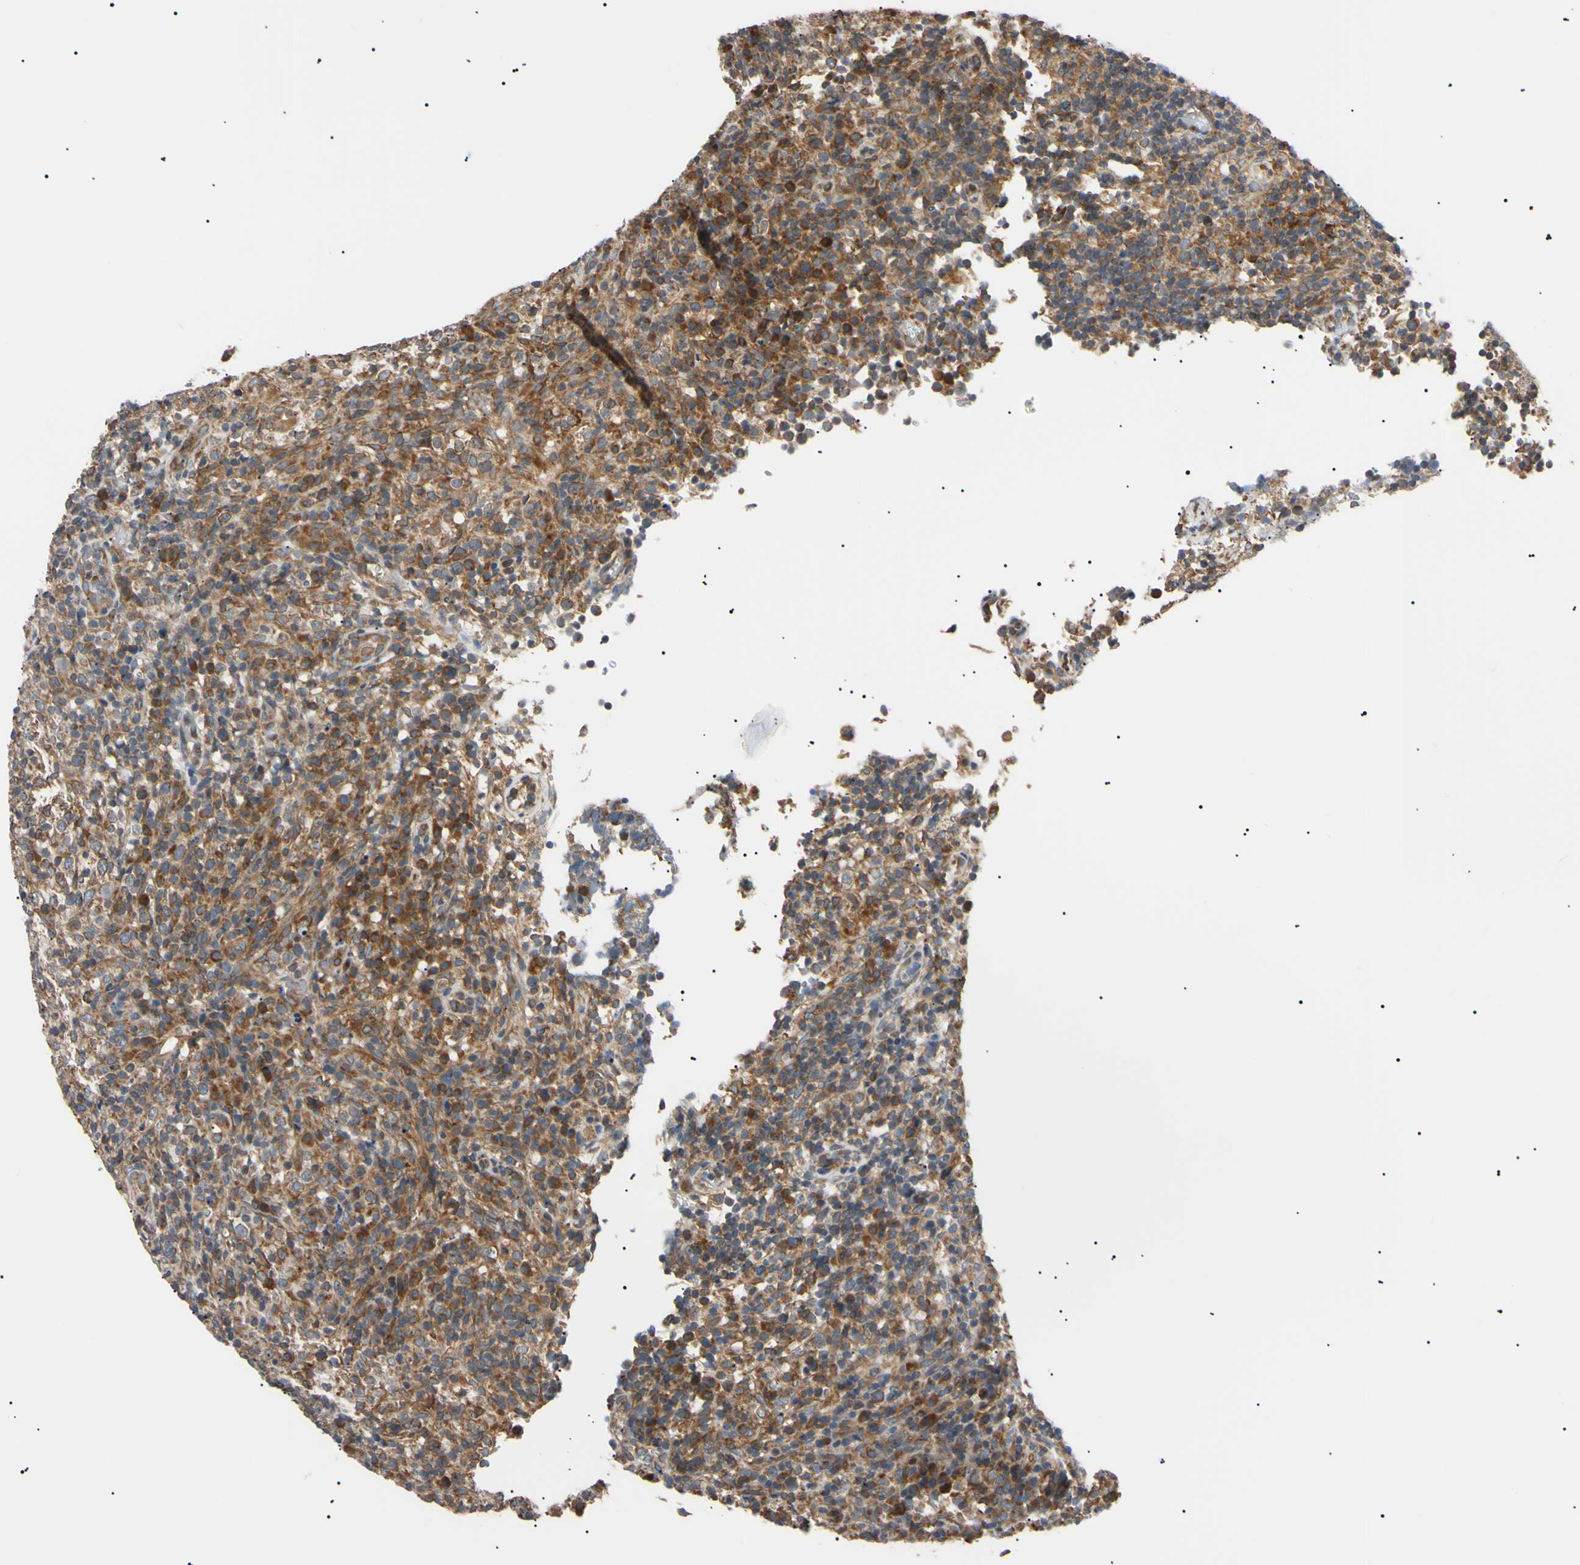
{"staining": {"intensity": "moderate", "quantity": ">75%", "location": "cytoplasmic/membranous"}, "tissue": "lymphoma", "cell_type": "Tumor cells", "image_type": "cancer", "snomed": [{"axis": "morphology", "description": "Malignant lymphoma, non-Hodgkin's type, High grade"}, {"axis": "topography", "description": "Lymph node"}], "caption": "Approximately >75% of tumor cells in malignant lymphoma, non-Hodgkin's type (high-grade) exhibit moderate cytoplasmic/membranous protein expression as visualized by brown immunohistochemical staining.", "gene": "VAPA", "patient": {"sex": "female", "age": 76}}